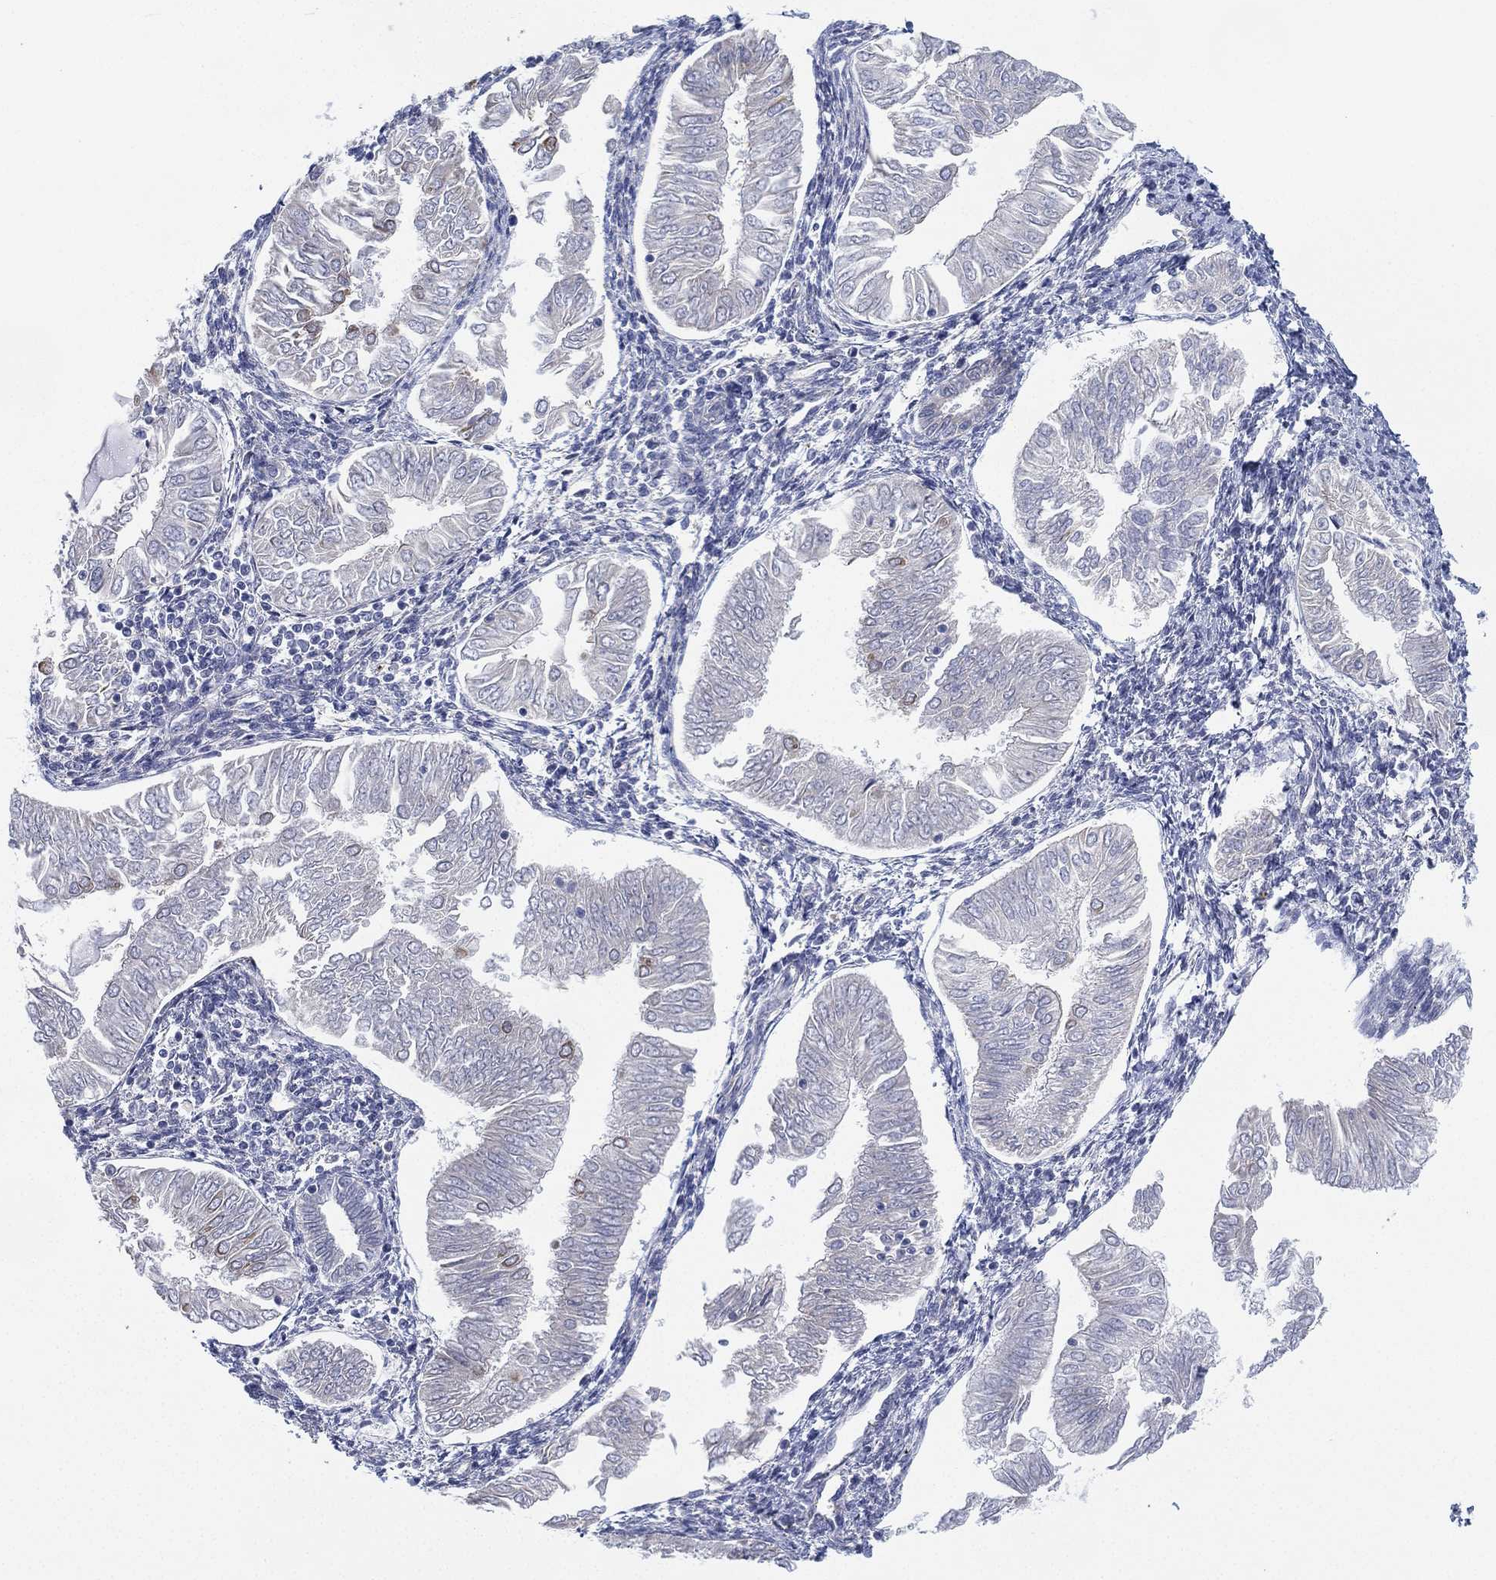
{"staining": {"intensity": "negative", "quantity": "none", "location": "none"}, "tissue": "endometrial cancer", "cell_type": "Tumor cells", "image_type": "cancer", "snomed": [{"axis": "morphology", "description": "Adenocarcinoma, NOS"}, {"axis": "topography", "description": "Endometrium"}], "caption": "Photomicrograph shows no significant protein staining in tumor cells of endometrial cancer (adenocarcinoma).", "gene": "INA", "patient": {"sex": "female", "age": 53}}